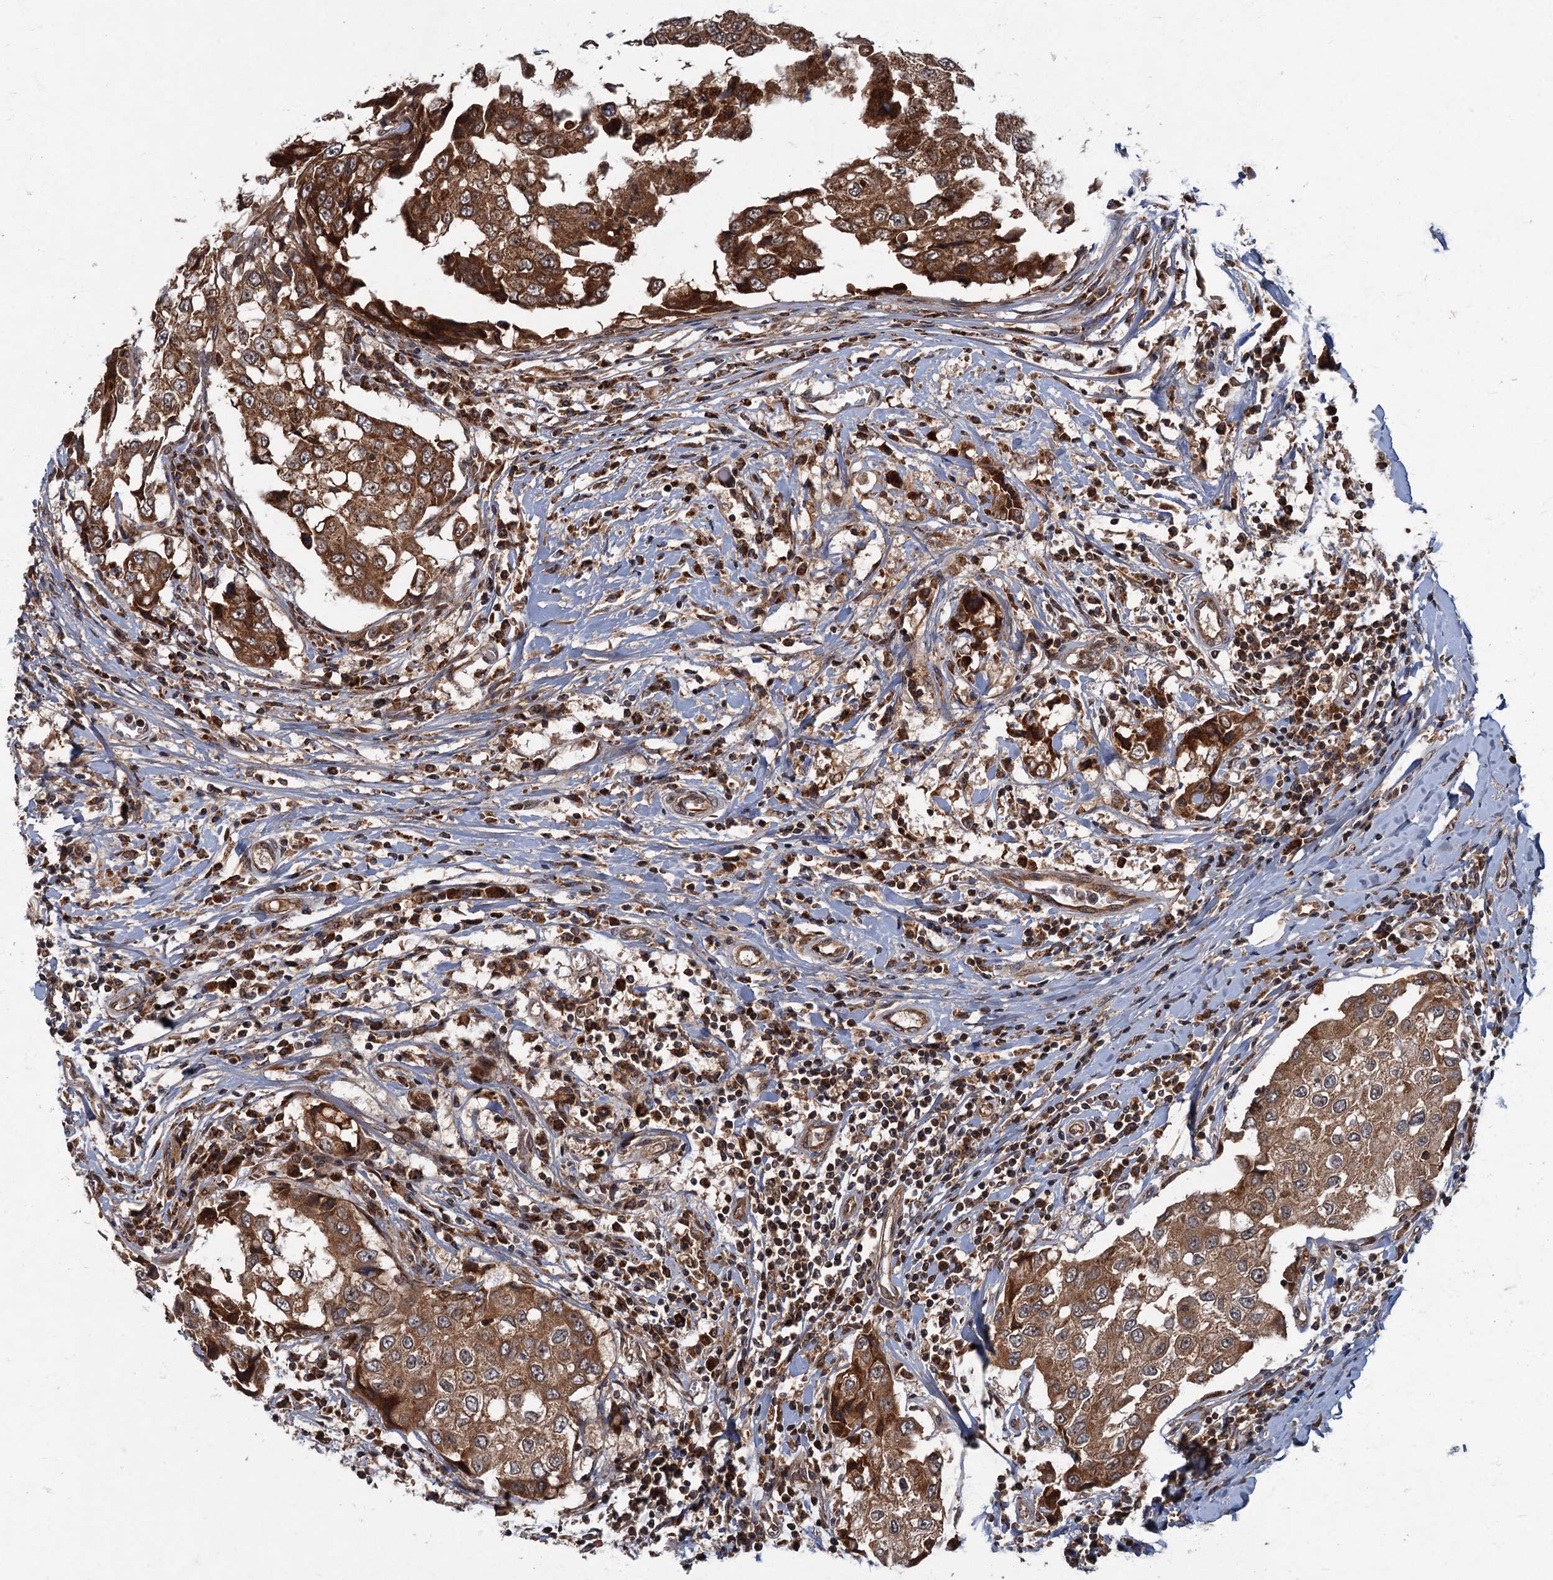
{"staining": {"intensity": "strong", "quantity": ">75%", "location": "cytoplasmic/membranous"}, "tissue": "breast cancer", "cell_type": "Tumor cells", "image_type": "cancer", "snomed": [{"axis": "morphology", "description": "Duct carcinoma"}, {"axis": "topography", "description": "Breast"}], "caption": "Strong cytoplasmic/membranous staining is present in approximately >75% of tumor cells in infiltrating ductal carcinoma (breast).", "gene": "SLC11A2", "patient": {"sex": "female", "age": 27}}